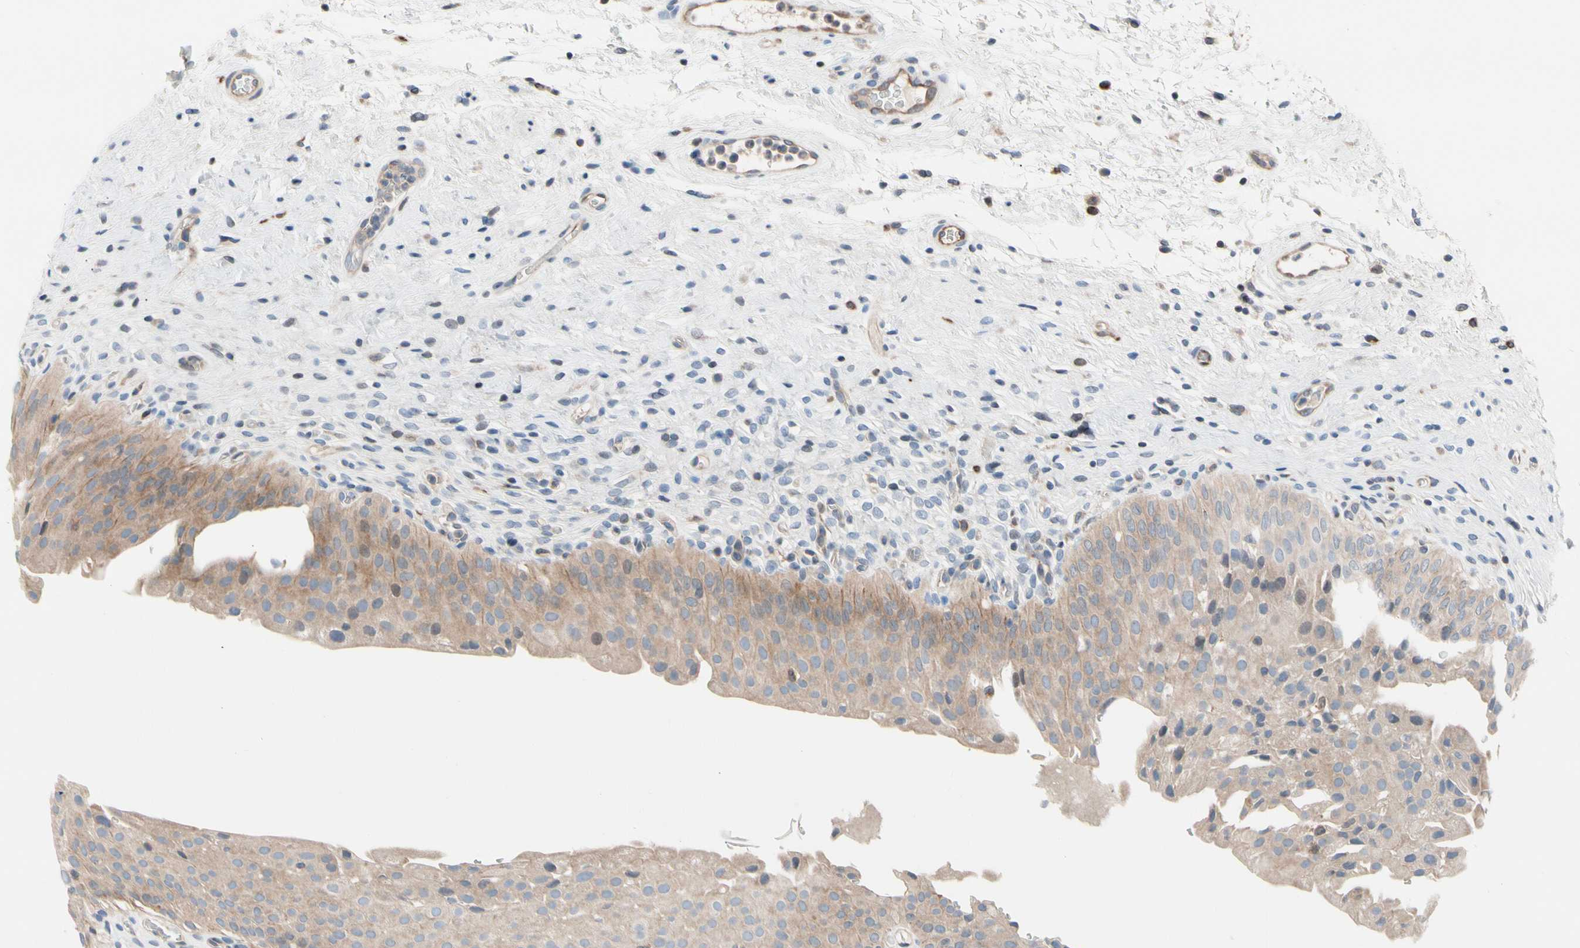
{"staining": {"intensity": "weak", "quantity": "25%-75%", "location": "cytoplasmic/membranous"}, "tissue": "urinary bladder", "cell_type": "Urothelial cells", "image_type": "normal", "snomed": [{"axis": "morphology", "description": "Normal tissue, NOS"}, {"axis": "morphology", "description": "Urothelial carcinoma, High grade"}, {"axis": "topography", "description": "Urinary bladder"}], "caption": "Immunohistochemical staining of normal human urinary bladder demonstrates 25%-75% levels of weak cytoplasmic/membranous protein staining in approximately 25%-75% of urothelial cells. Immunohistochemistry stains the protein in brown and the nuclei are stained blue.", "gene": "MAP3K3", "patient": {"sex": "male", "age": 46}}